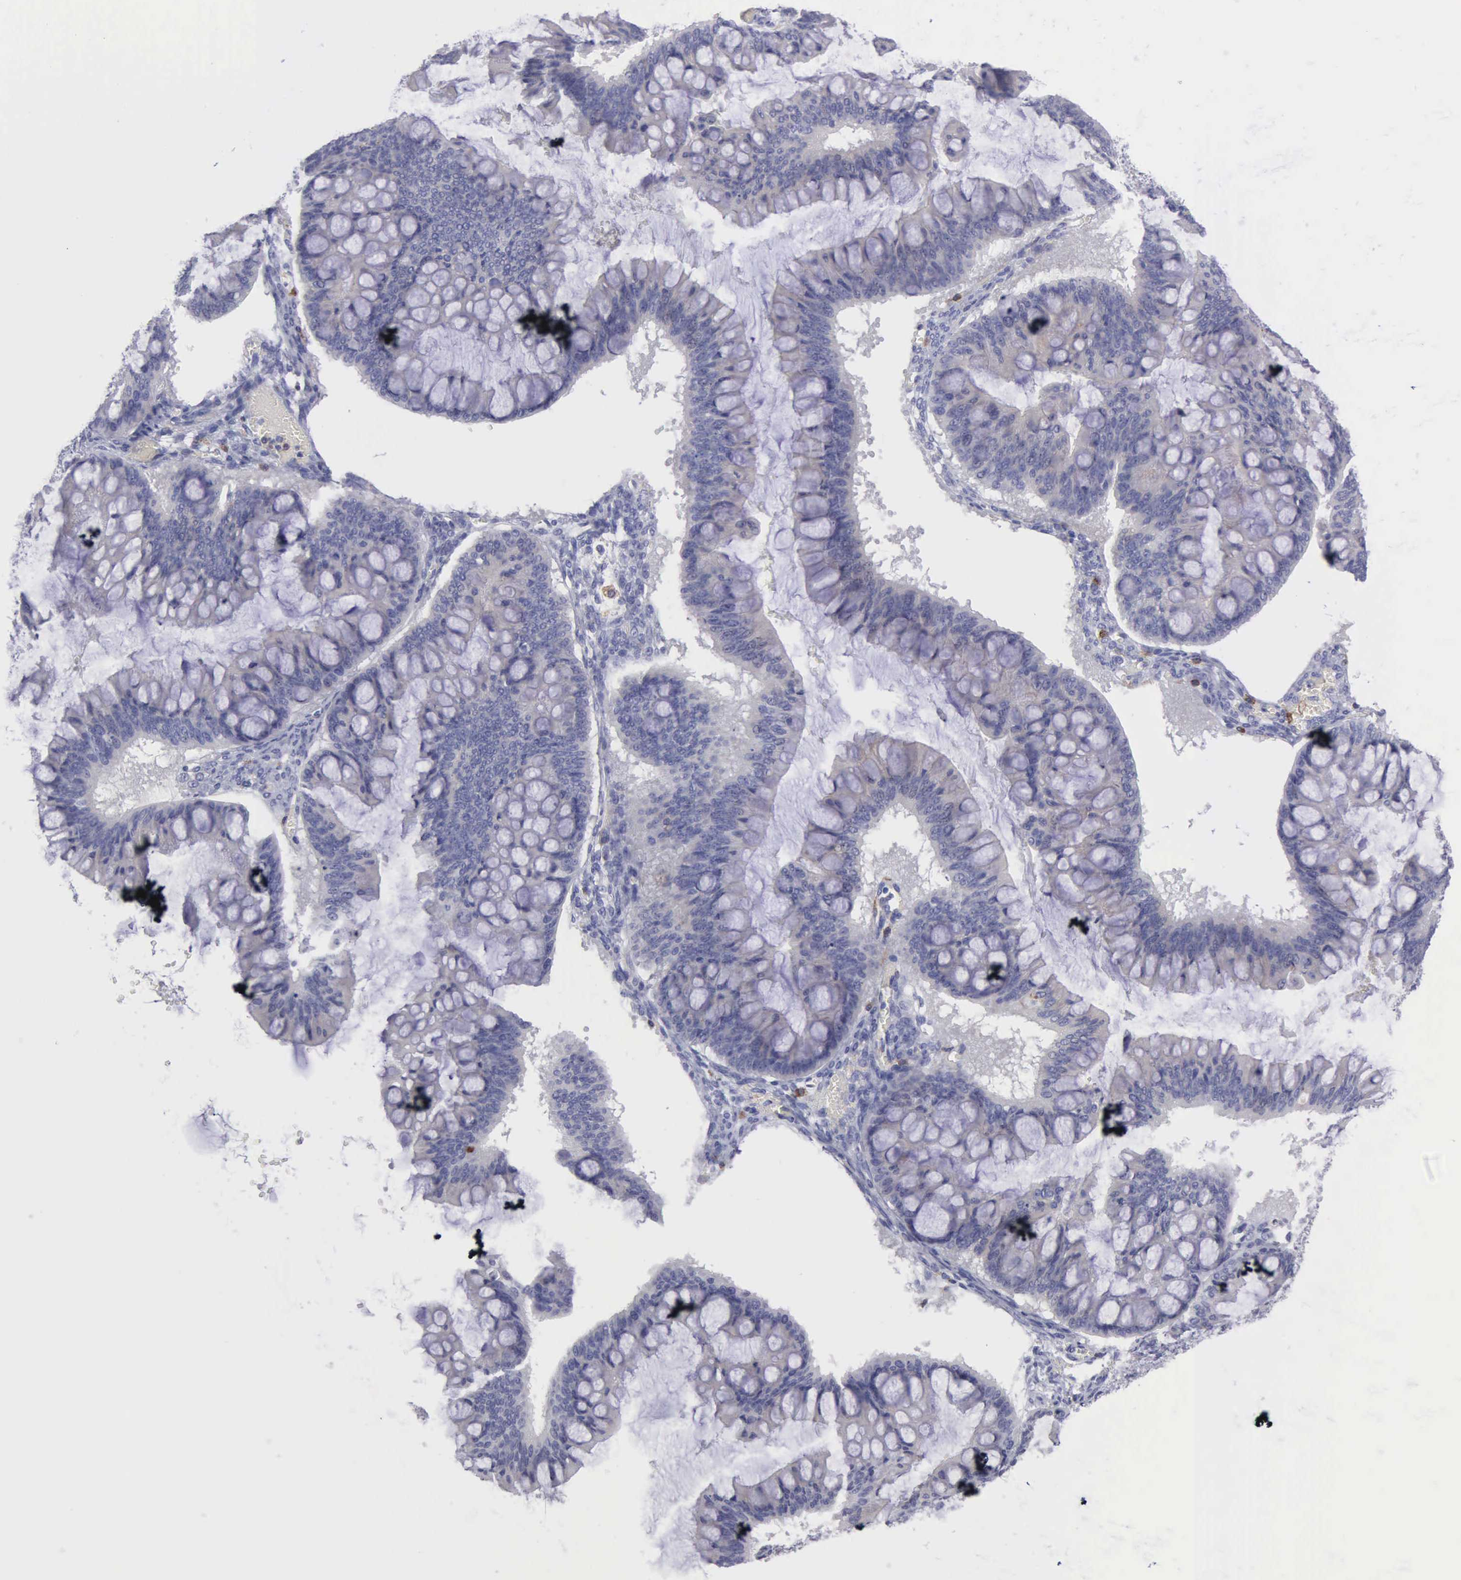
{"staining": {"intensity": "negative", "quantity": "none", "location": "none"}, "tissue": "ovarian cancer", "cell_type": "Tumor cells", "image_type": "cancer", "snomed": [{"axis": "morphology", "description": "Cystadenocarcinoma, mucinous, NOS"}, {"axis": "topography", "description": "Ovary"}], "caption": "A photomicrograph of ovarian cancer (mucinous cystadenocarcinoma) stained for a protein exhibits no brown staining in tumor cells. The staining is performed using DAB brown chromogen with nuclei counter-stained in using hematoxylin.", "gene": "TYRP1", "patient": {"sex": "female", "age": 73}}